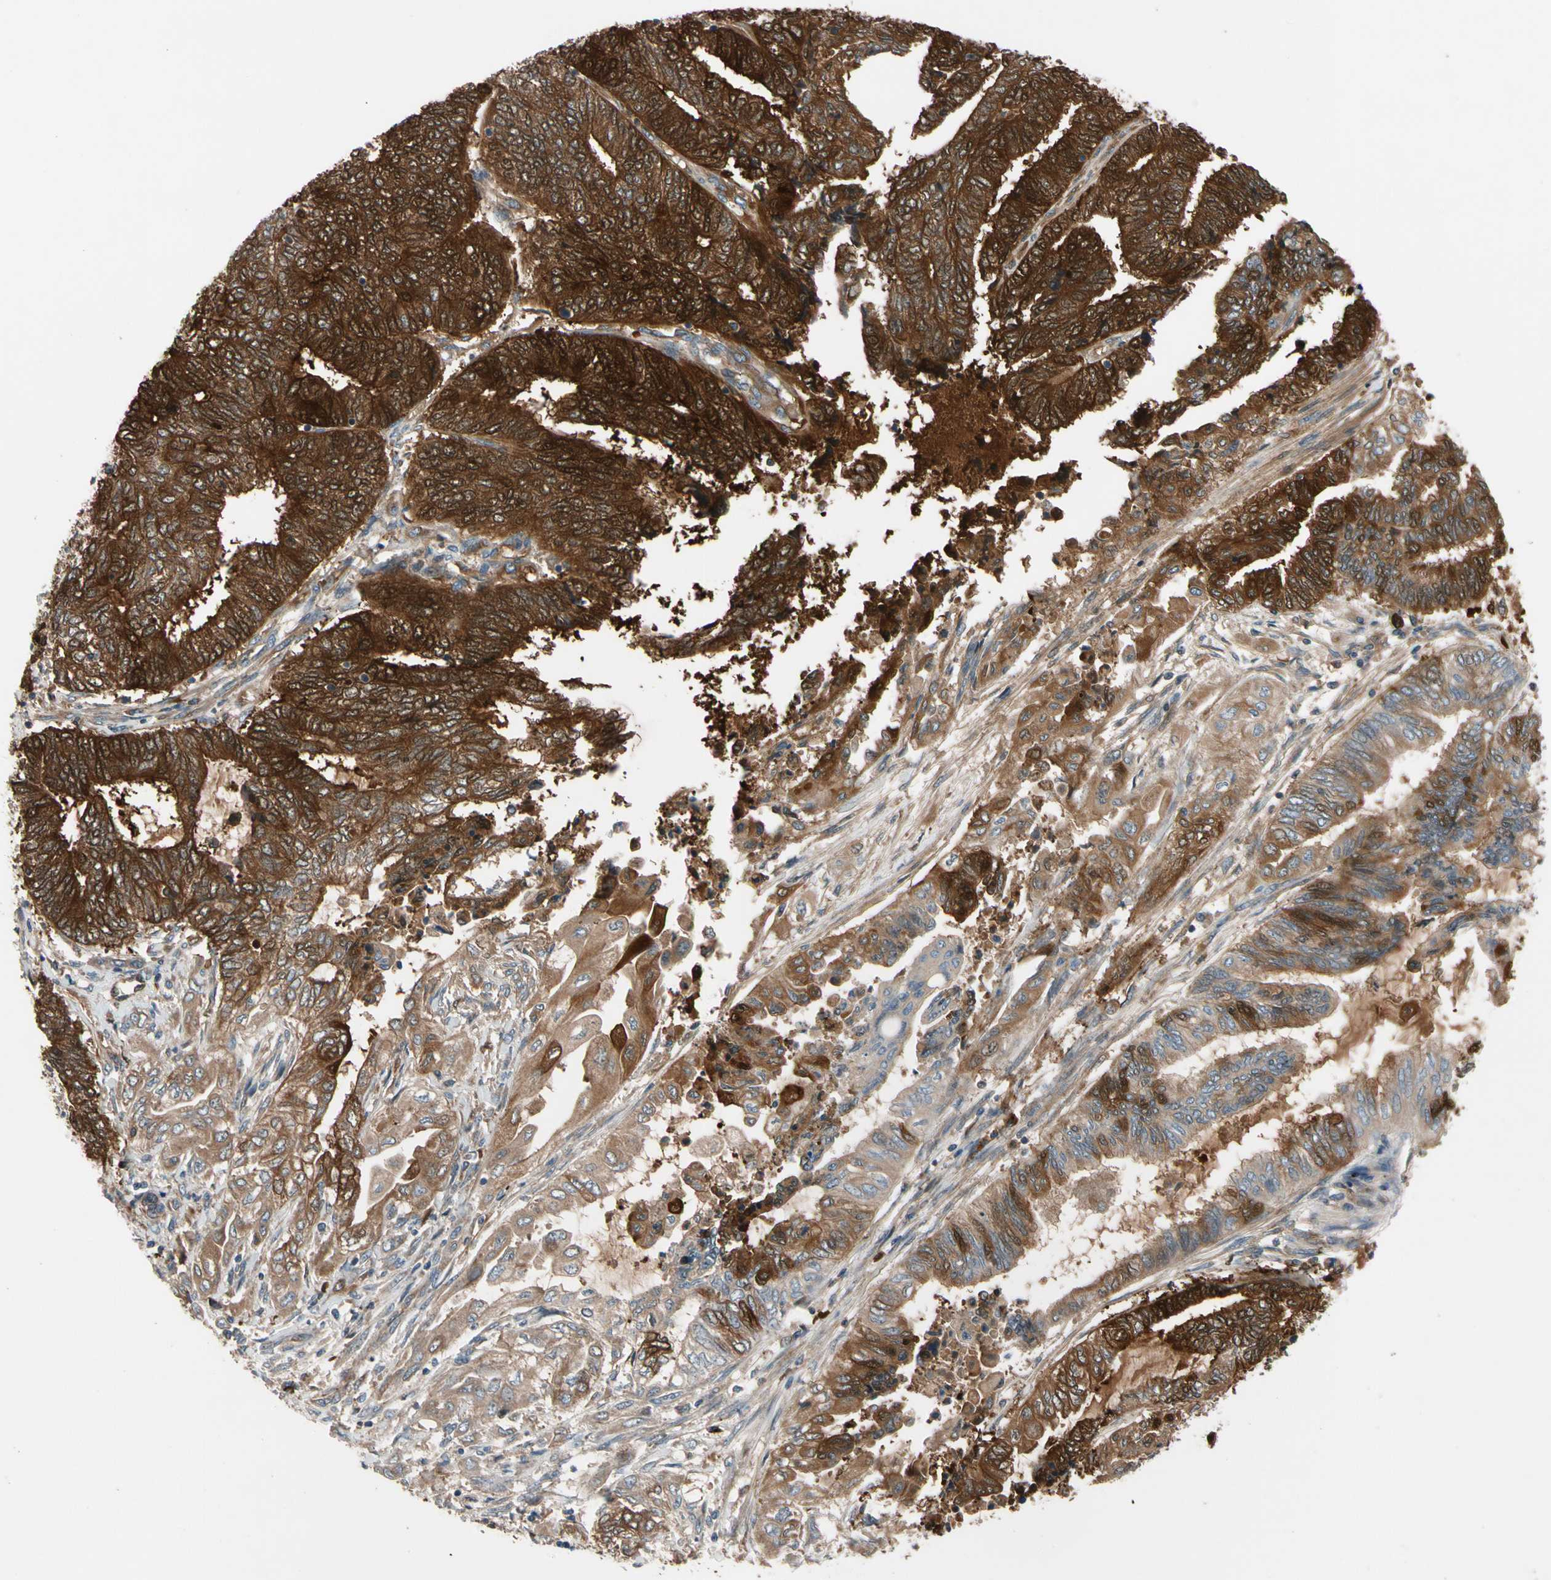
{"staining": {"intensity": "strong", "quantity": ">75%", "location": "cytoplasmic/membranous"}, "tissue": "endometrial cancer", "cell_type": "Tumor cells", "image_type": "cancer", "snomed": [{"axis": "morphology", "description": "Adenocarcinoma, NOS"}, {"axis": "topography", "description": "Uterus"}, {"axis": "topography", "description": "Endometrium"}], "caption": "Immunohistochemical staining of human adenocarcinoma (endometrial) displays high levels of strong cytoplasmic/membranous protein positivity in about >75% of tumor cells.", "gene": "FGD6", "patient": {"sex": "female", "age": 70}}